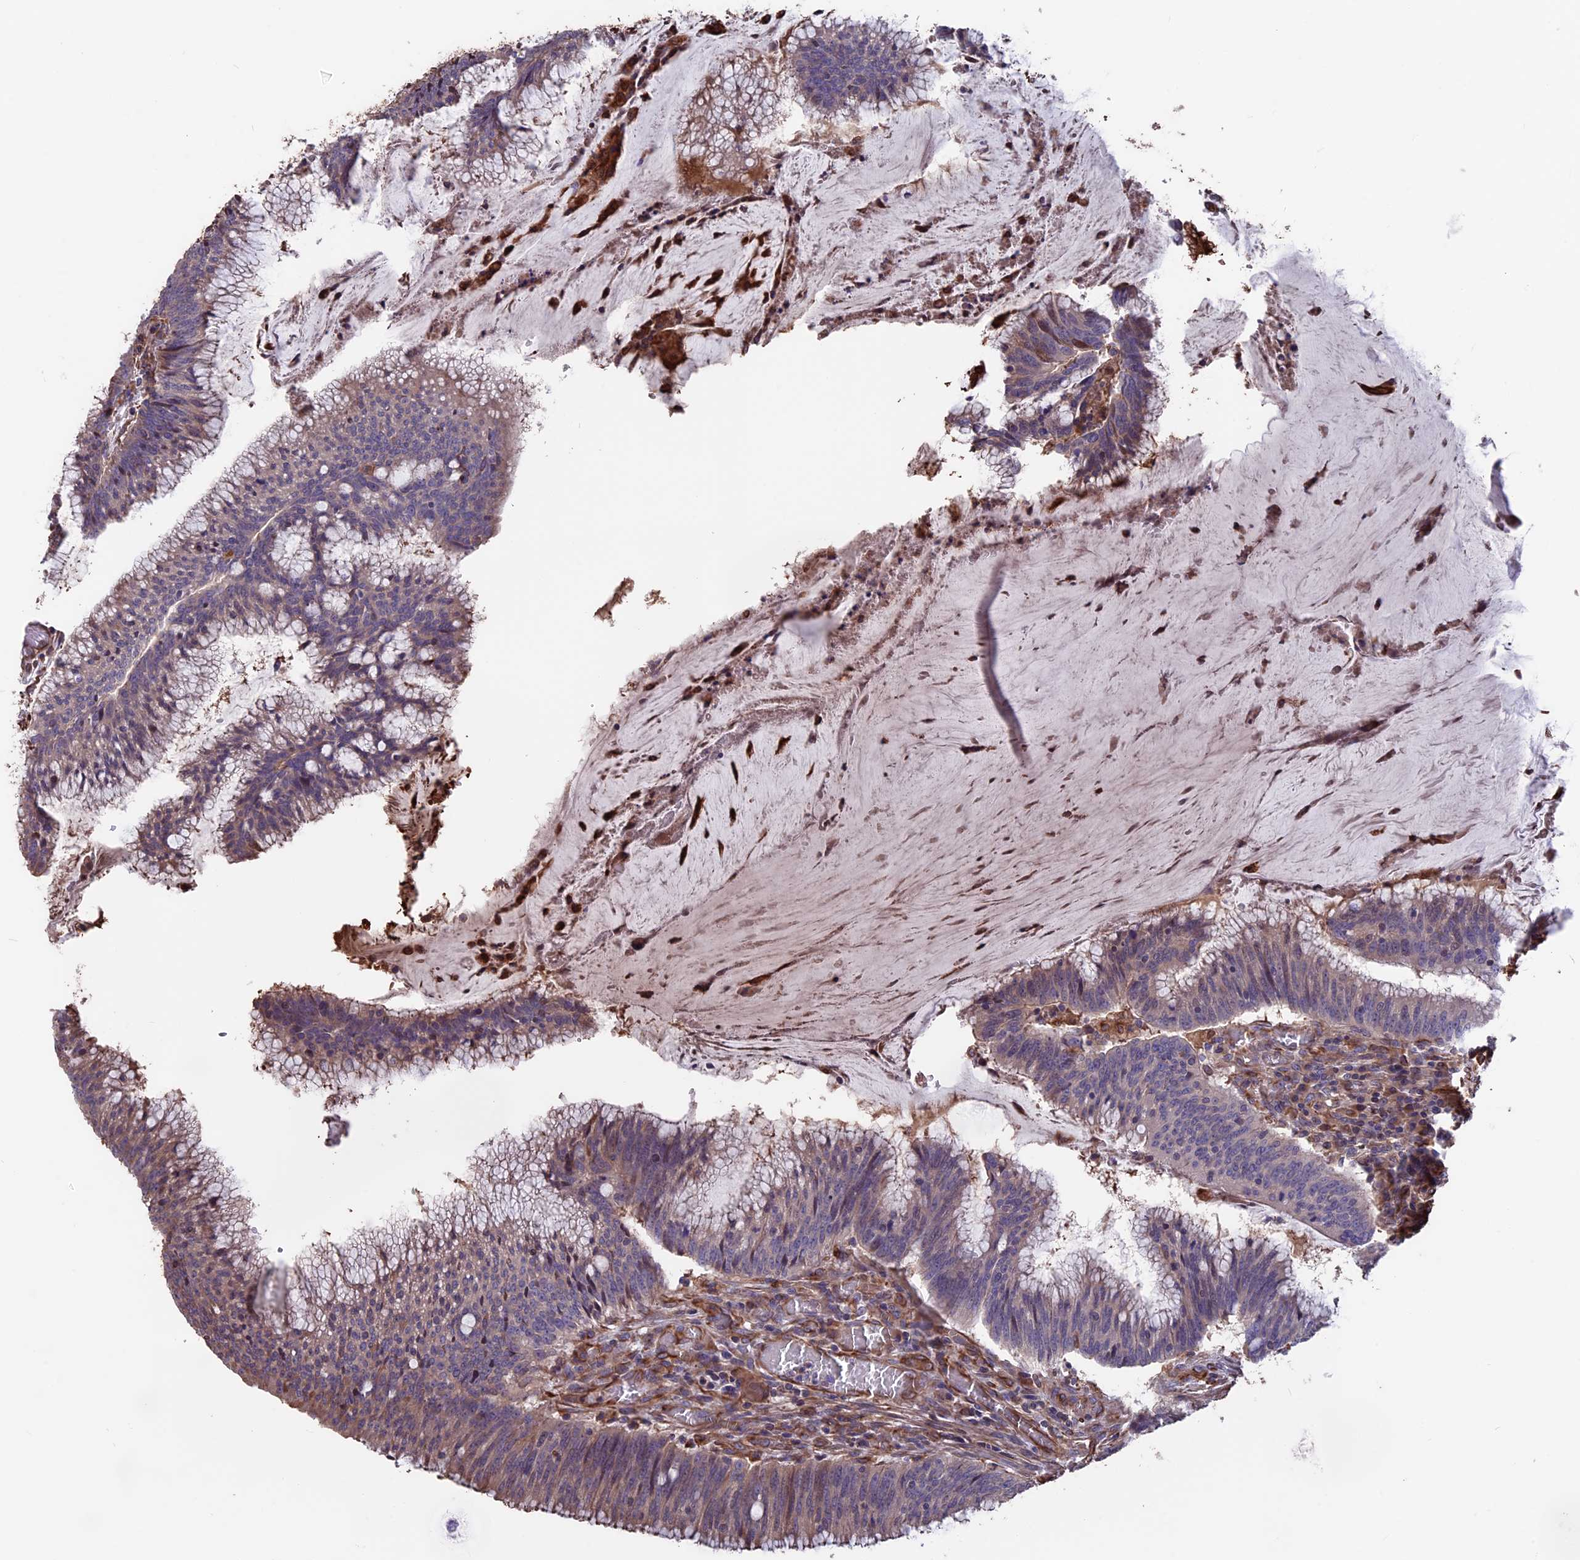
{"staining": {"intensity": "weak", "quantity": "<25%", "location": "cytoplasmic/membranous"}, "tissue": "colorectal cancer", "cell_type": "Tumor cells", "image_type": "cancer", "snomed": [{"axis": "morphology", "description": "Adenocarcinoma, NOS"}, {"axis": "topography", "description": "Rectum"}], "caption": "IHC photomicrograph of human colorectal cancer (adenocarcinoma) stained for a protein (brown), which shows no expression in tumor cells.", "gene": "SEH1L", "patient": {"sex": "female", "age": 77}}